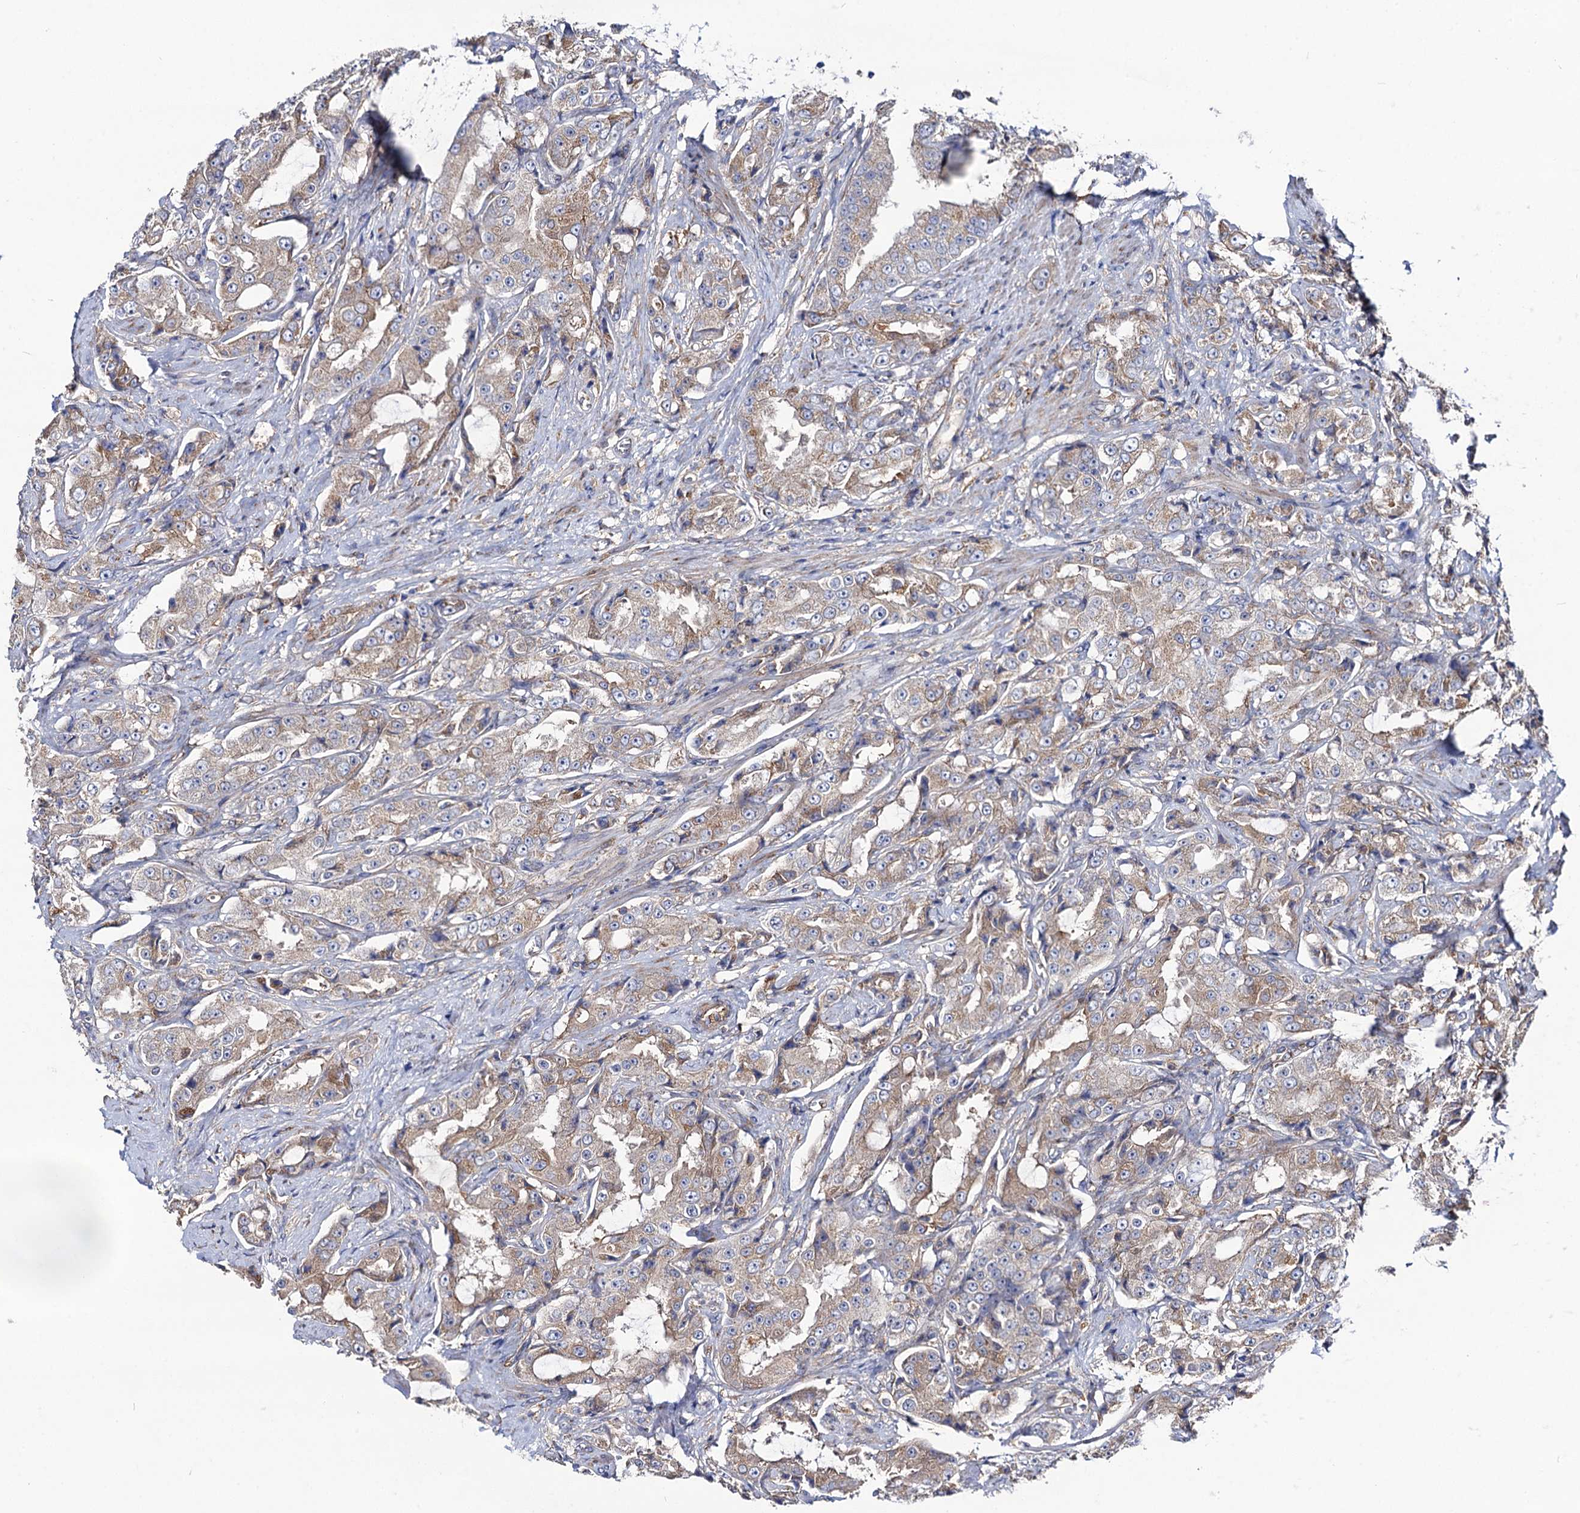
{"staining": {"intensity": "weak", "quantity": "25%-75%", "location": "cytoplasmic/membranous"}, "tissue": "prostate cancer", "cell_type": "Tumor cells", "image_type": "cancer", "snomed": [{"axis": "morphology", "description": "Adenocarcinoma, High grade"}, {"axis": "topography", "description": "Prostate"}], "caption": "High-power microscopy captured an IHC micrograph of prostate cancer, revealing weak cytoplasmic/membranous positivity in approximately 25%-75% of tumor cells.", "gene": "DYDC1", "patient": {"sex": "male", "age": 73}}